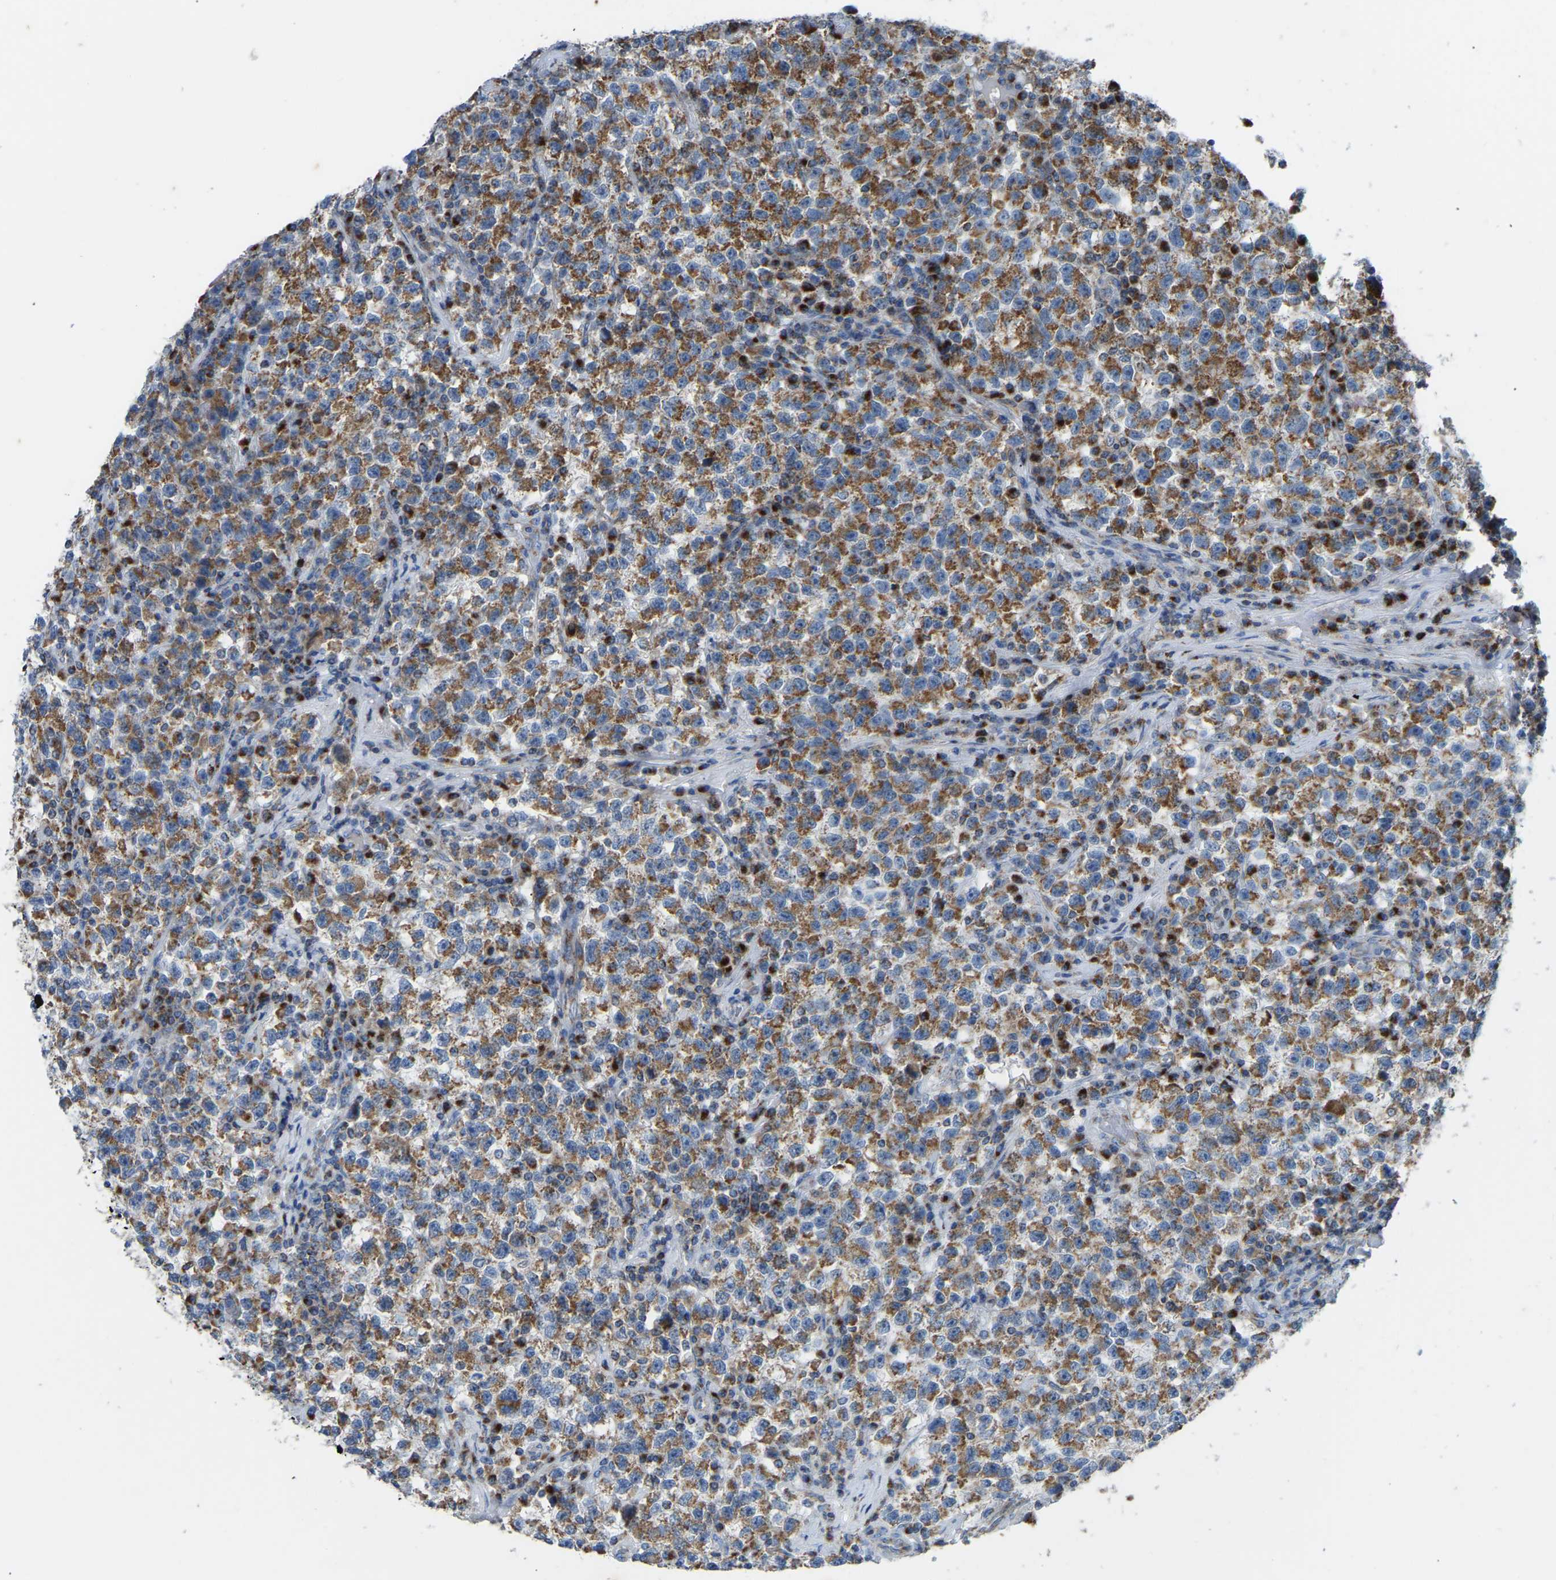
{"staining": {"intensity": "moderate", "quantity": ">75%", "location": "cytoplasmic/membranous"}, "tissue": "testis cancer", "cell_type": "Tumor cells", "image_type": "cancer", "snomed": [{"axis": "morphology", "description": "Seminoma, NOS"}, {"axis": "topography", "description": "Testis"}], "caption": "Human seminoma (testis) stained with a protein marker displays moderate staining in tumor cells.", "gene": "ETFB", "patient": {"sex": "male", "age": 22}}